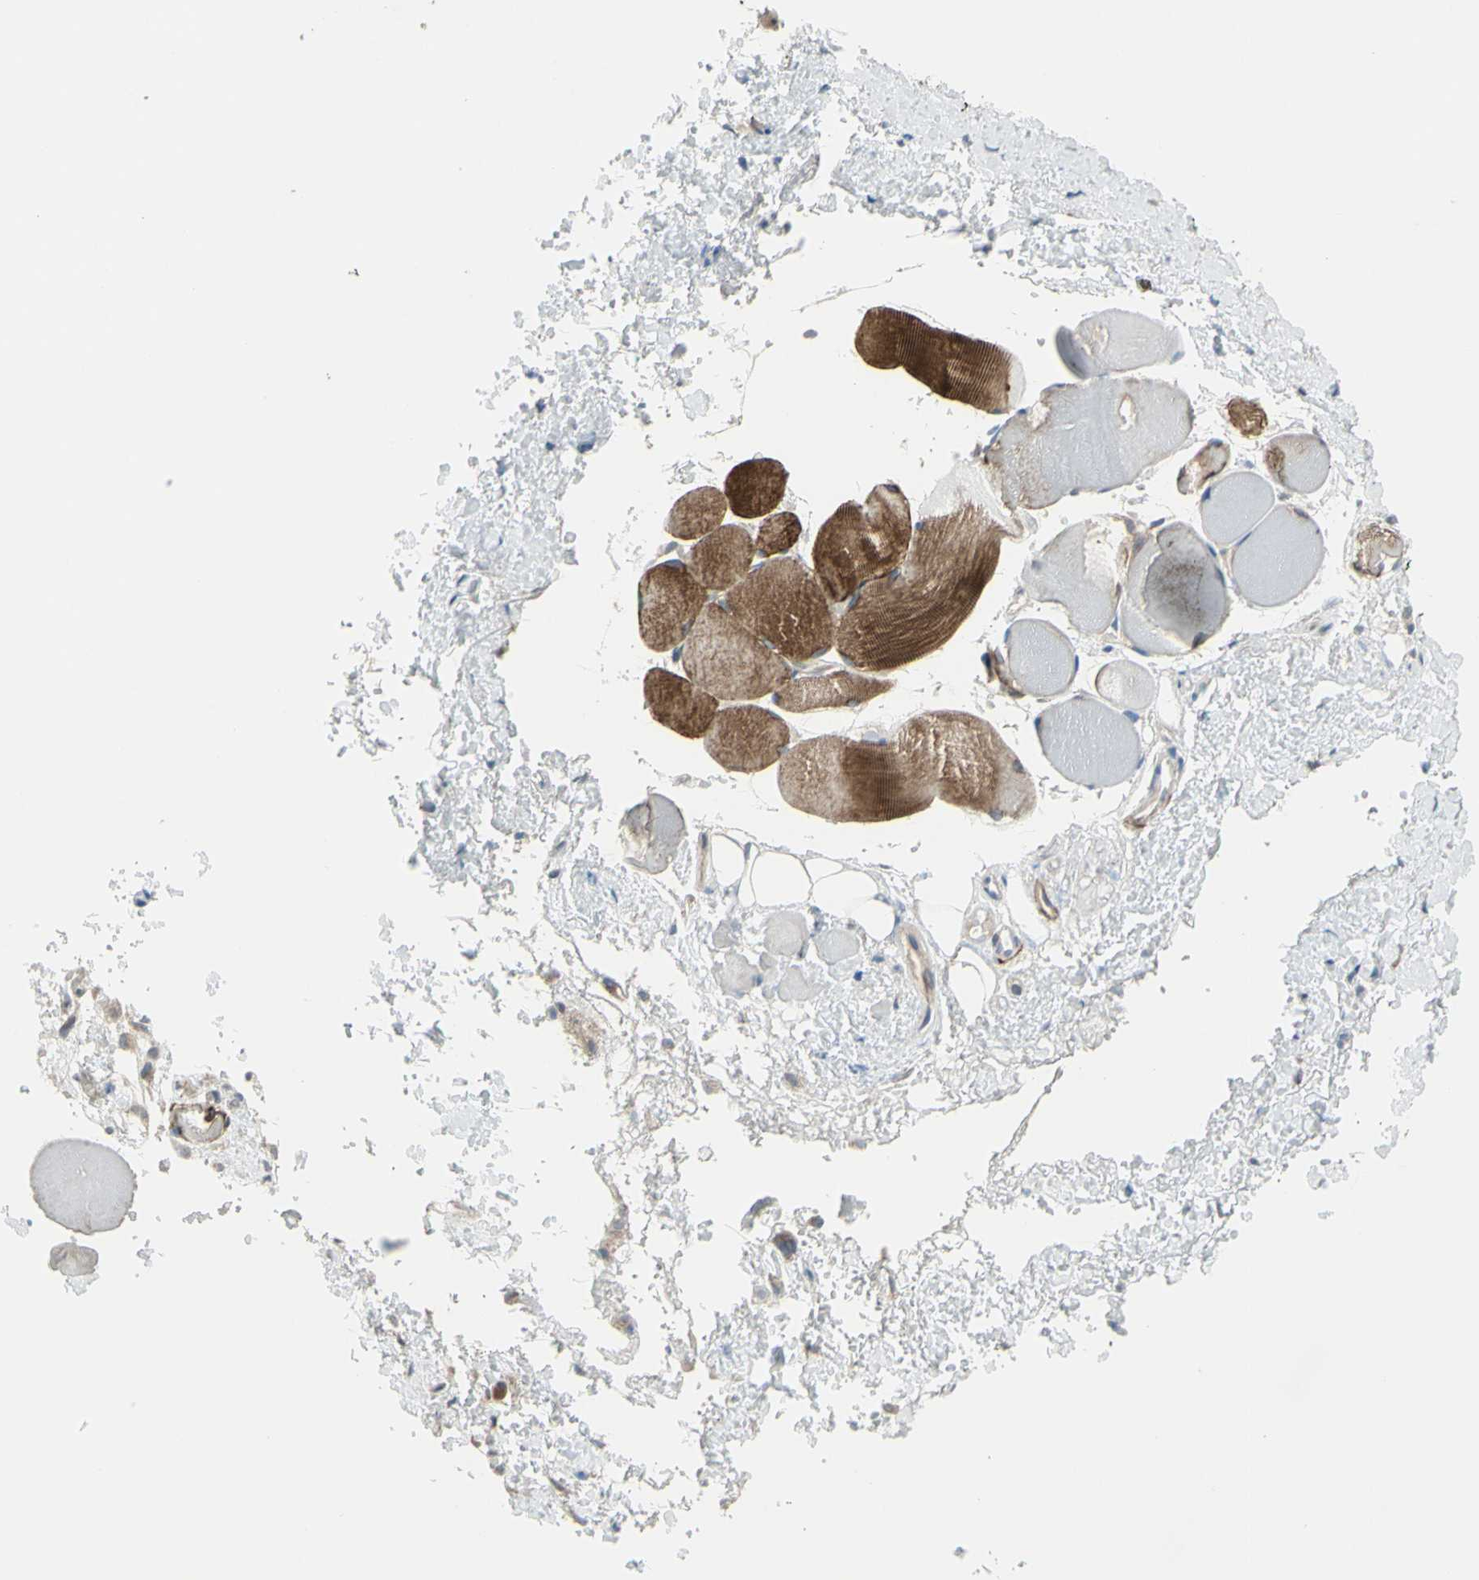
{"staining": {"intensity": "weak", "quantity": "25%-75%", "location": "cytoplasmic/membranous"}, "tissue": "adipose tissue", "cell_type": "Adipocytes", "image_type": "normal", "snomed": [{"axis": "morphology", "description": "Normal tissue, NOS"}, {"axis": "morphology", "description": "Inflammation, NOS"}, {"axis": "topography", "description": "Vascular tissue"}, {"axis": "topography", "description": "Salivary gland"}], "caption": "Weak cytoplasmic/membranous protein expression is present in about 25%-75% of adipocytes in adipose tissue.", "gene": "FAM171B", "patient": {"sex": "female", "age": 75}}